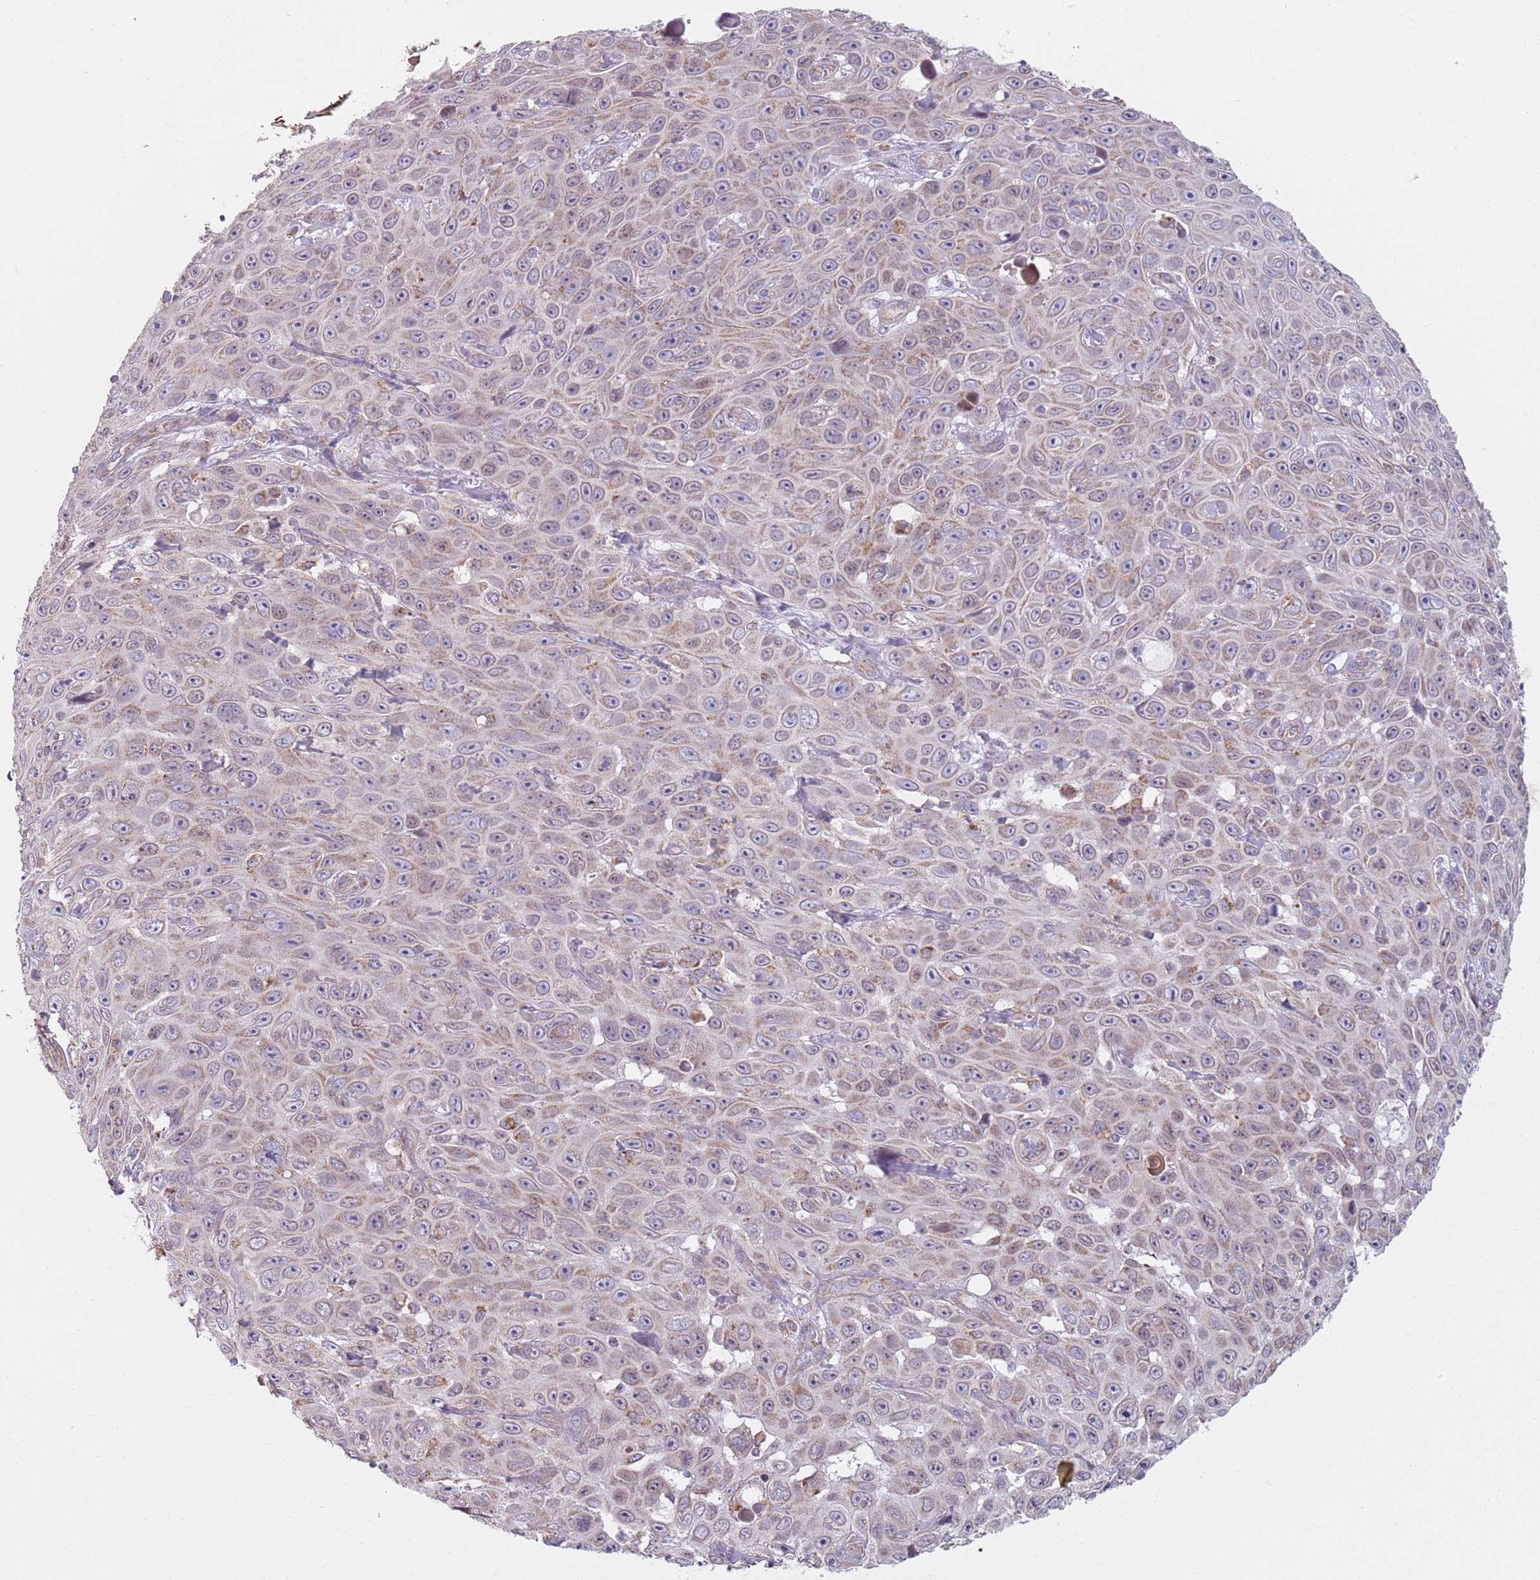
{"staining": {"intensity": "weak", "quantity": "<25%", "location": "cytoplasmic/membranous"}, "tissue": "skin cancer", "cell_type": "Tumor cells", "image_type": "cancer", "snomed": [{"axis": "morphology", "description": "Squamous cell carcinoma, NOS"}, {"axis": "topography", "description": "Skin"}], "caption": "Immunohistochemistry (IHC) micrograph of skin squamous cell carcinoma stained for a protein (brown), which demonstrates no positivity in tumor cells. (DAB (3,3'-diaminobenzidine) immunohistochemistry with hematoxylin counter stain).", "gene": "GAS8", "patient": {"sex": "male", "age": 82}}